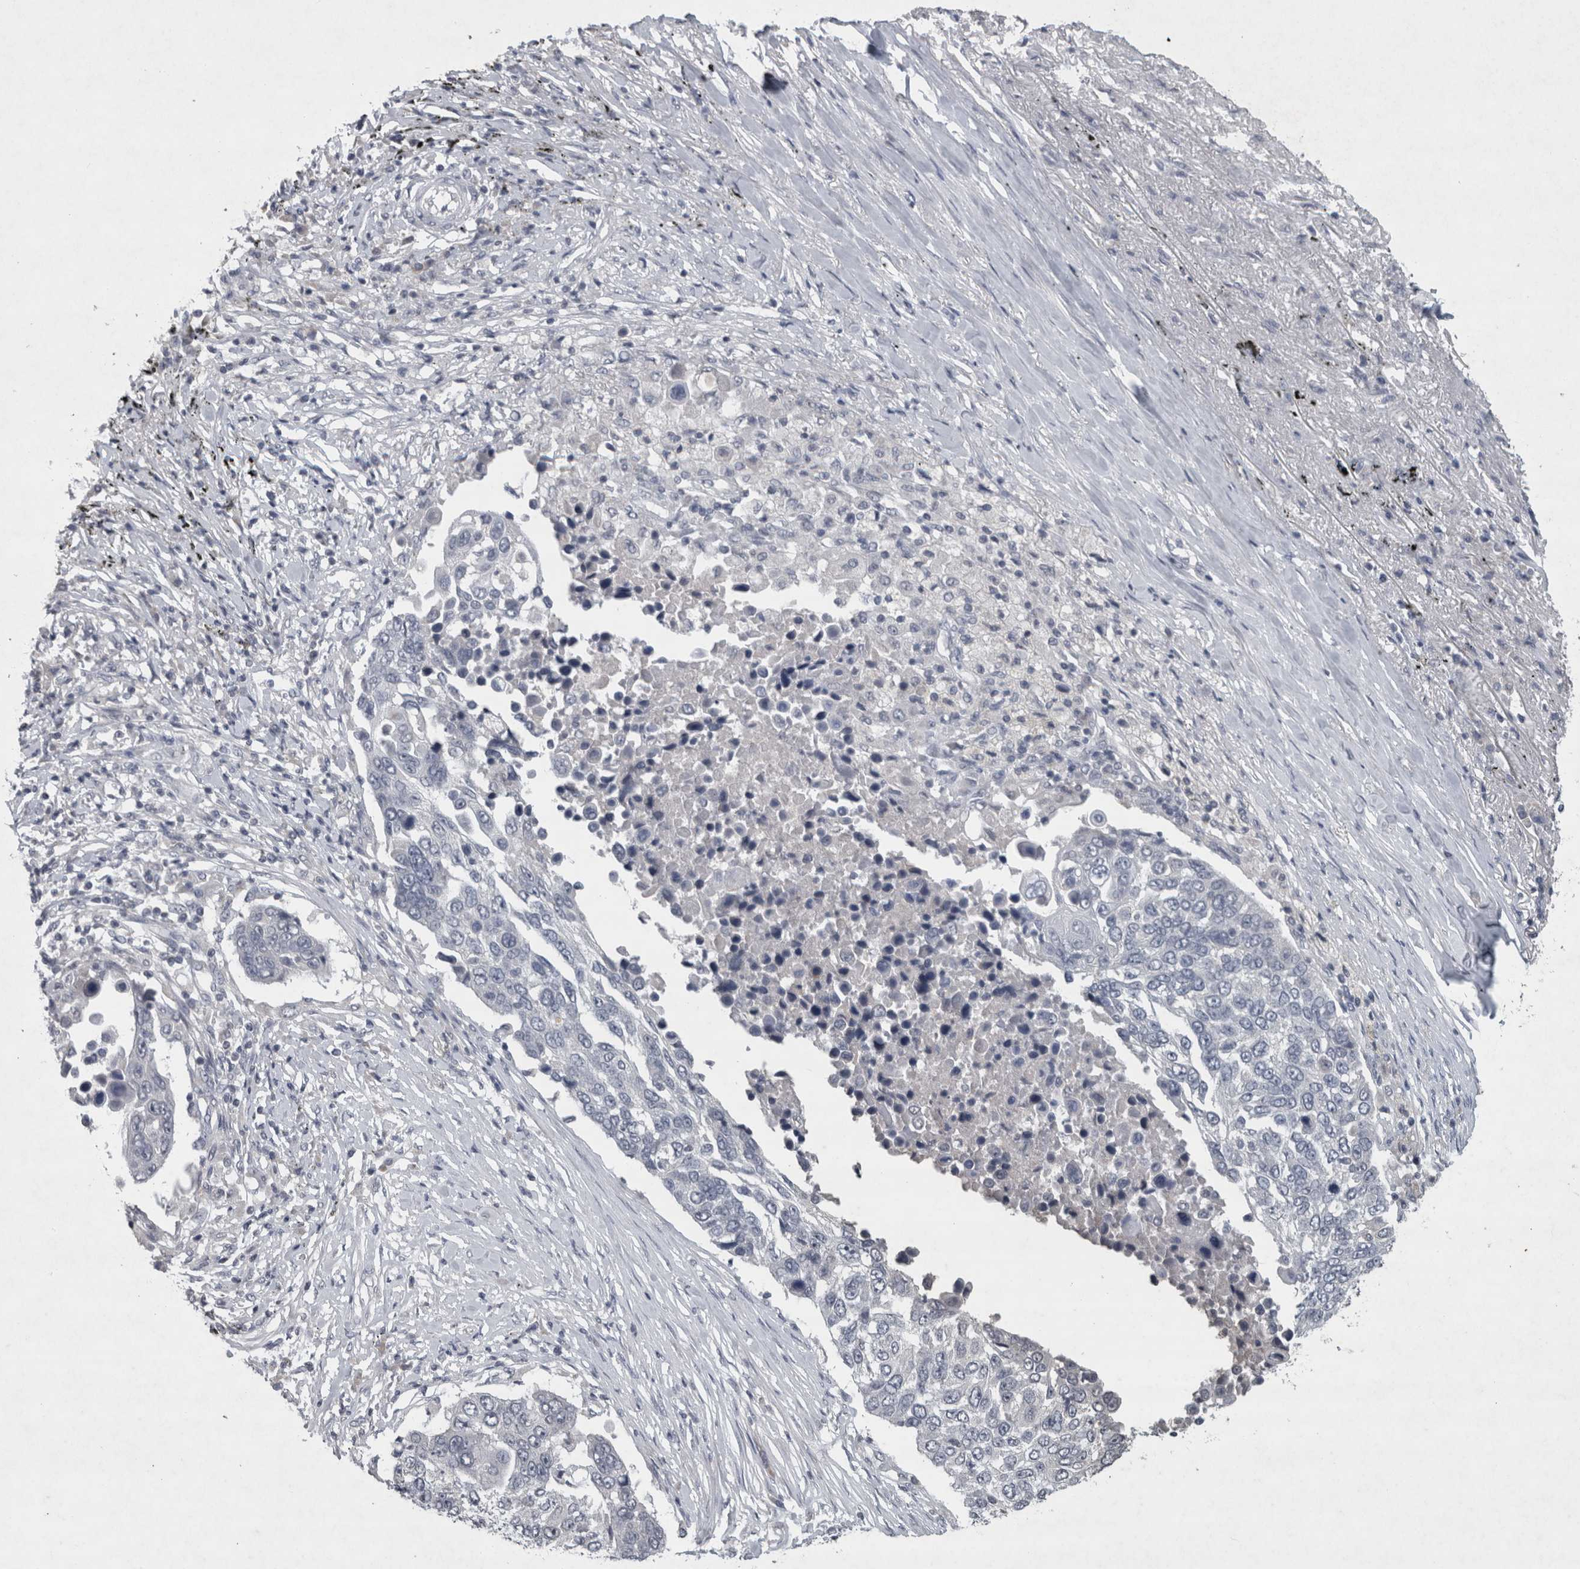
{"staining": {"intensity": "negative", "quantity": "none", "location": "none"}, "tissue": "lung cancer", "cell_type": "Tumor cells", "image_type": "cancer", "snomed": [{"axis": "morphology", "description": "Squamous cell carcinoma, NOS"}, {"axis": "topography", "description": "Lung"}], "caption": "Tumor cells show no significant staining in lung squamous cell carcinoma.", "gene": "WNT7A", "patient": {"sex": "male", "age": 66}}